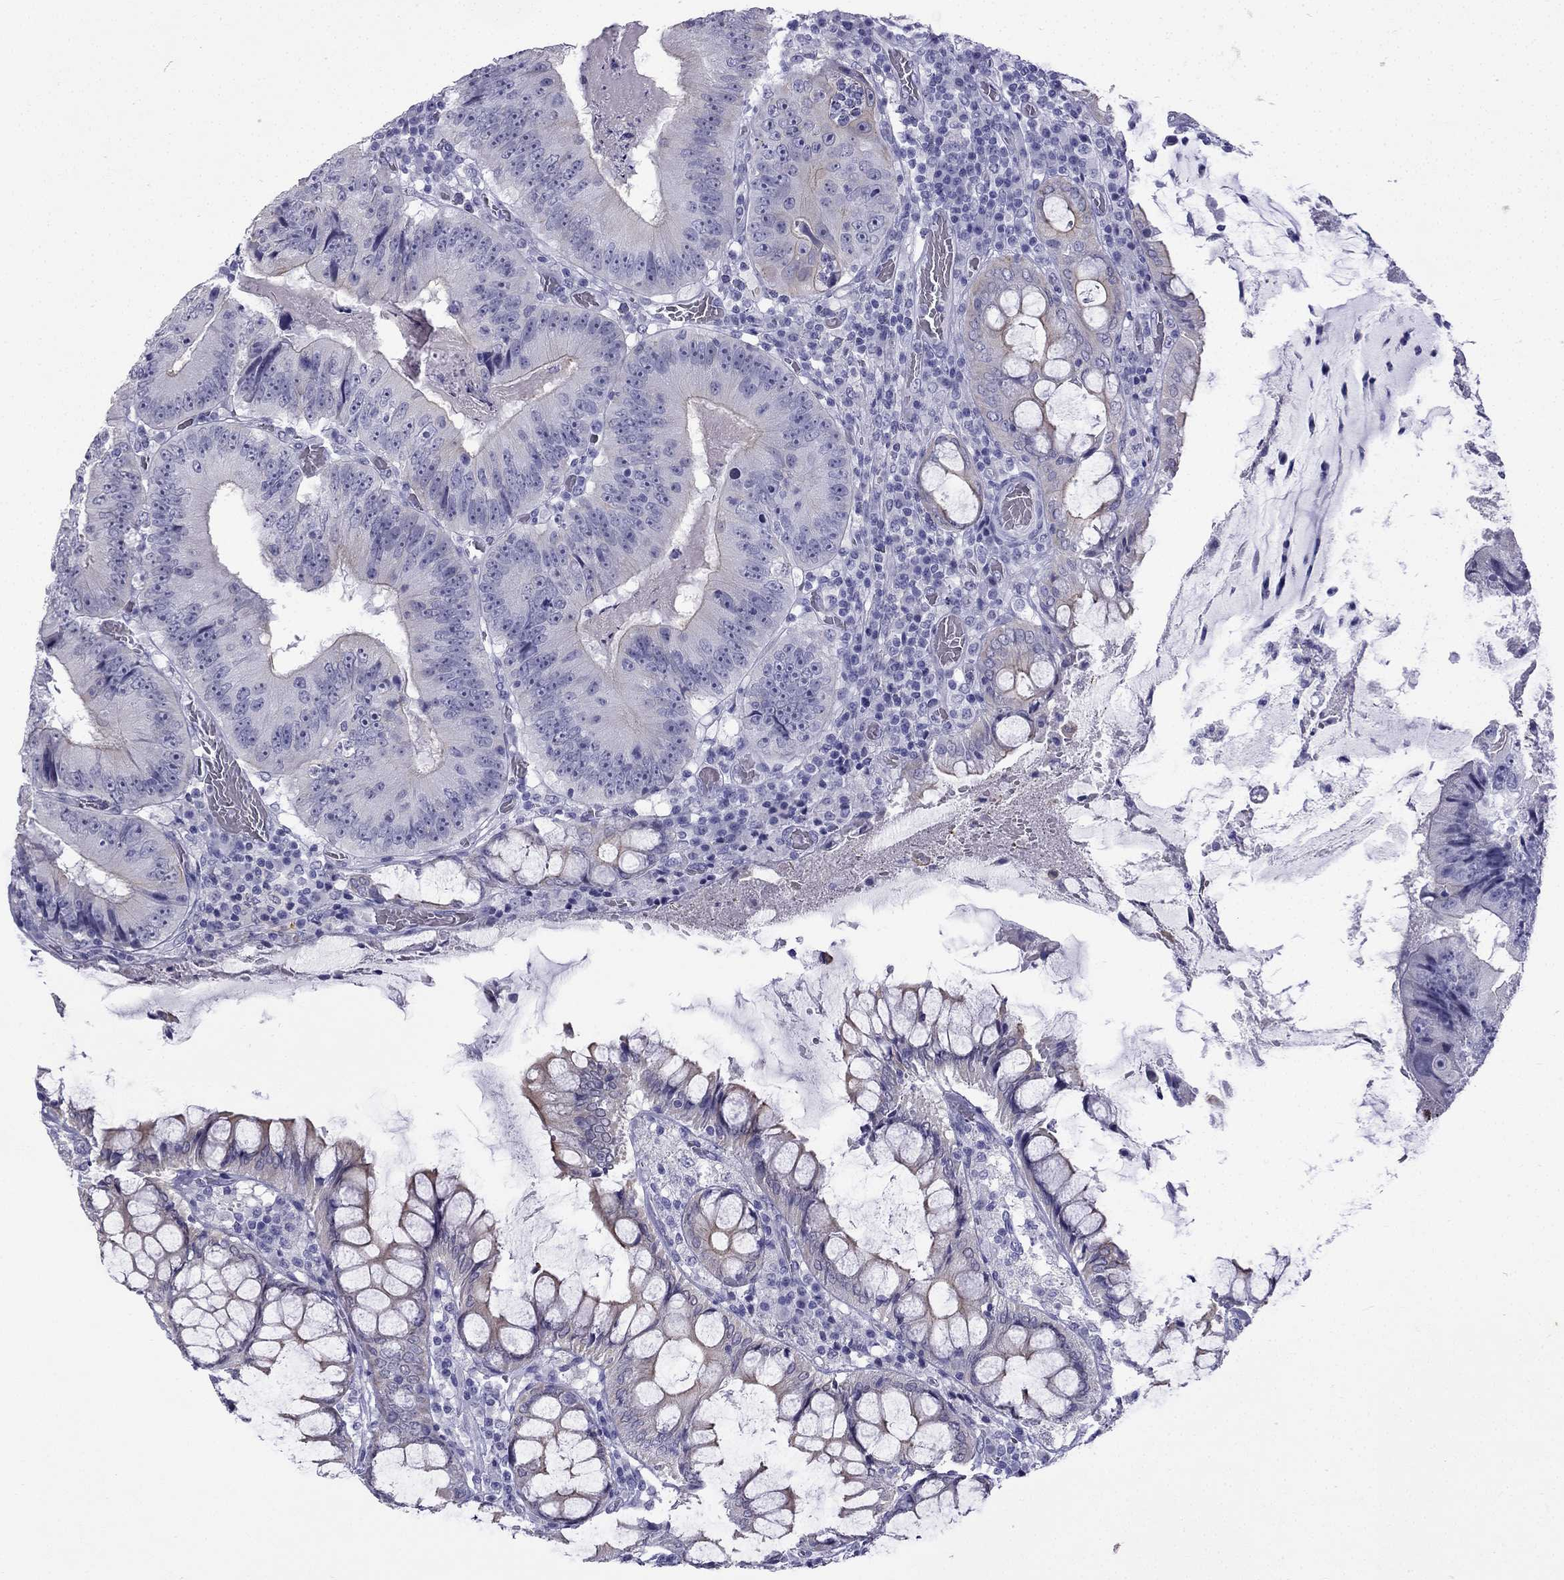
{"staining": {"intensity": "weak", "quantity": "<25%", "location": "cytoplasmic/membranous"}, "tissue": "colorectal cancer", "cell_type": "Tumor cells", "image_type": "cancer", "snomed": [{"axis": "morphology", "description": "Adenocarcinoma, NOS"}, {"axis": "topography", "description": "Colon"}], "caption": "This is an IHC photomicrograph of human colorectal cancer (adenocarcinoma). There is no expression in tumor cells.", "gene": "GJA8", "patient": {"sex": "female", "age": 86}}